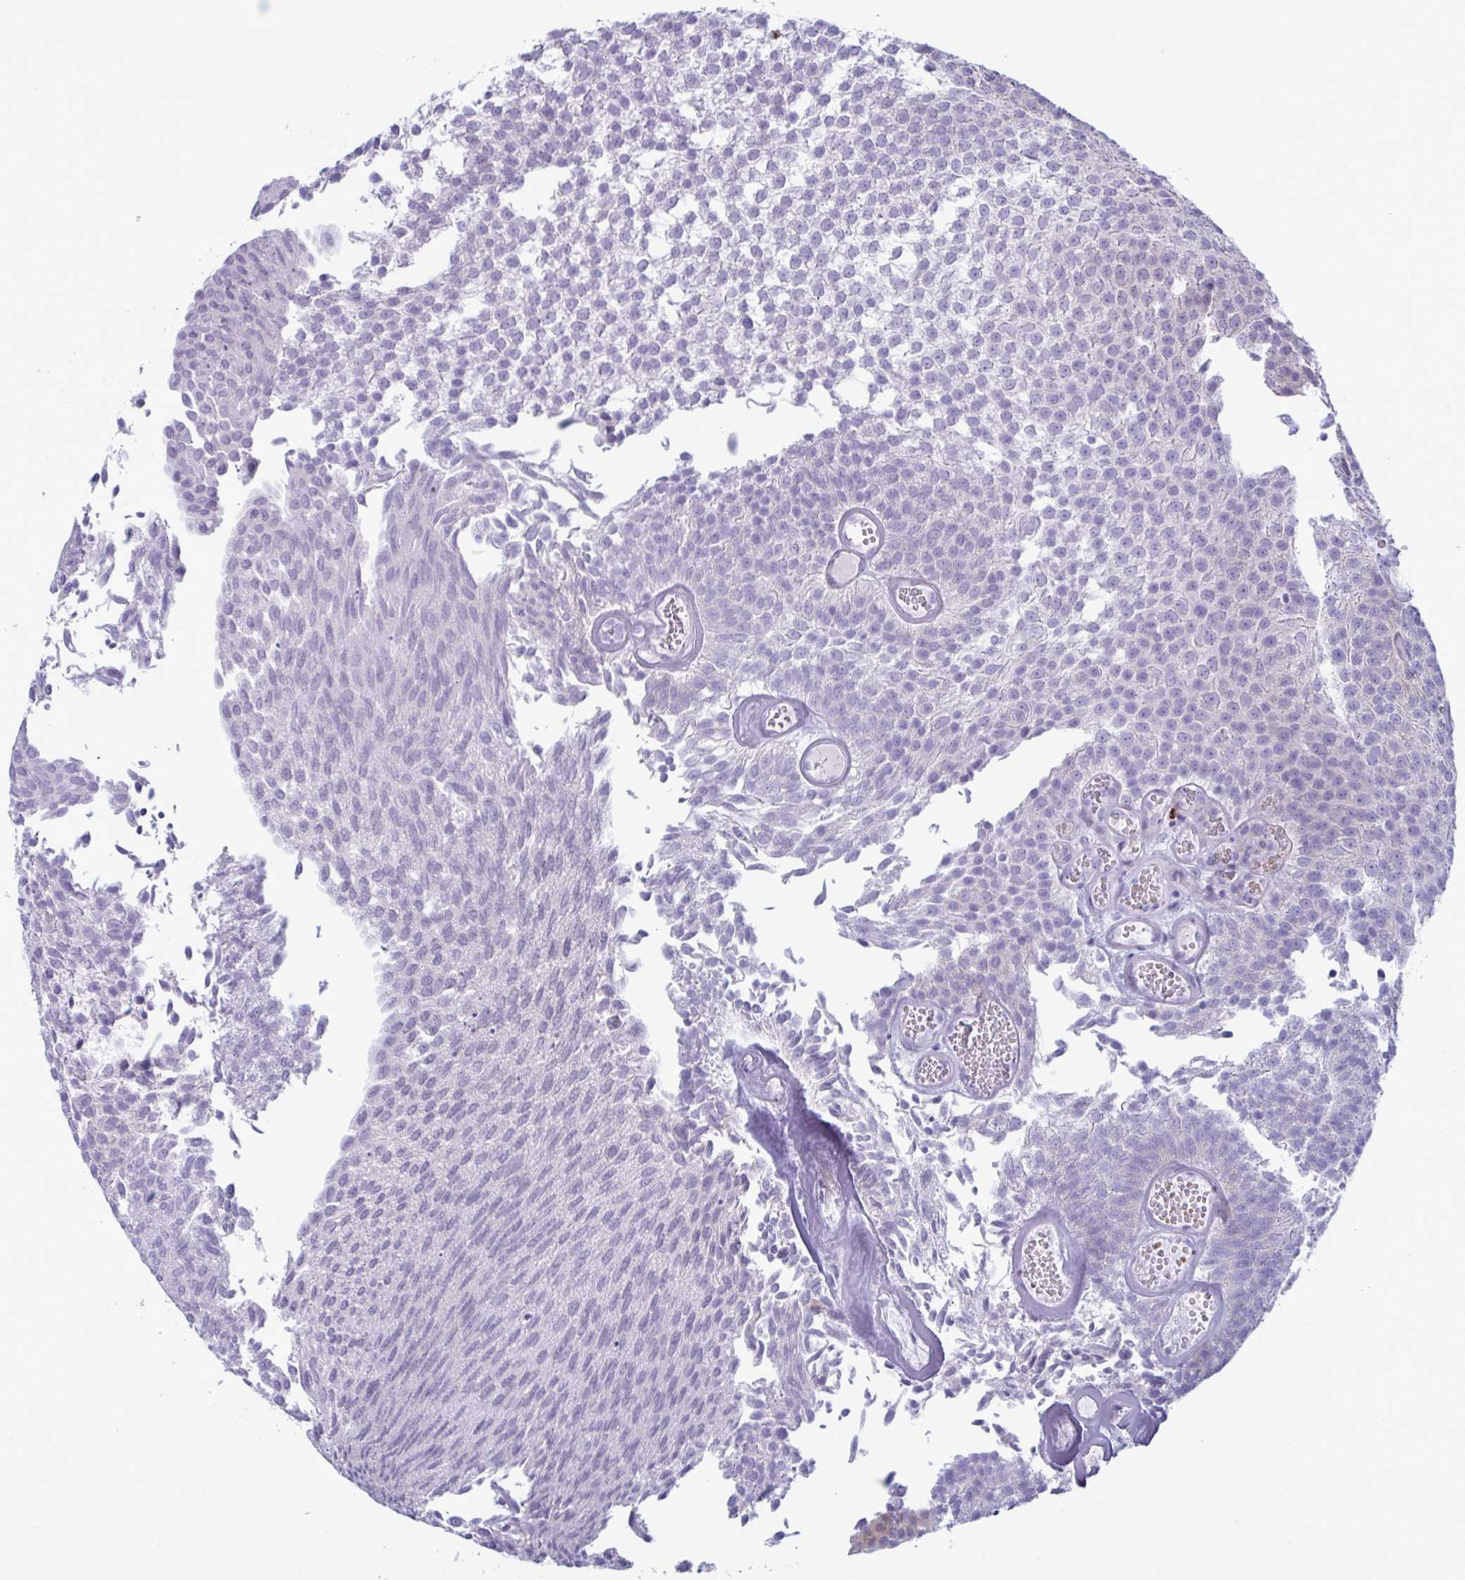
{"staining": {"intensity": "negative", "quantity": "none", "location": "none"}, "tissue": "urothelial cancer", "cell_type": "Tumor cells", "image_type": "cancer", "snomed": [{"axis": "morphology", "description": "Urothelial carcinoma, Low grade"}, {"axis": "topography", "description": "Urinary bladder"}], "caption": "Immunohistochemistry (IHC) image of neoplastic tissue: urothelial cancer stained with DAB displays no significant protein expression in tumor cells.", "gene": "ZNF684", "patient": {"sex": "male", "age": 82}}